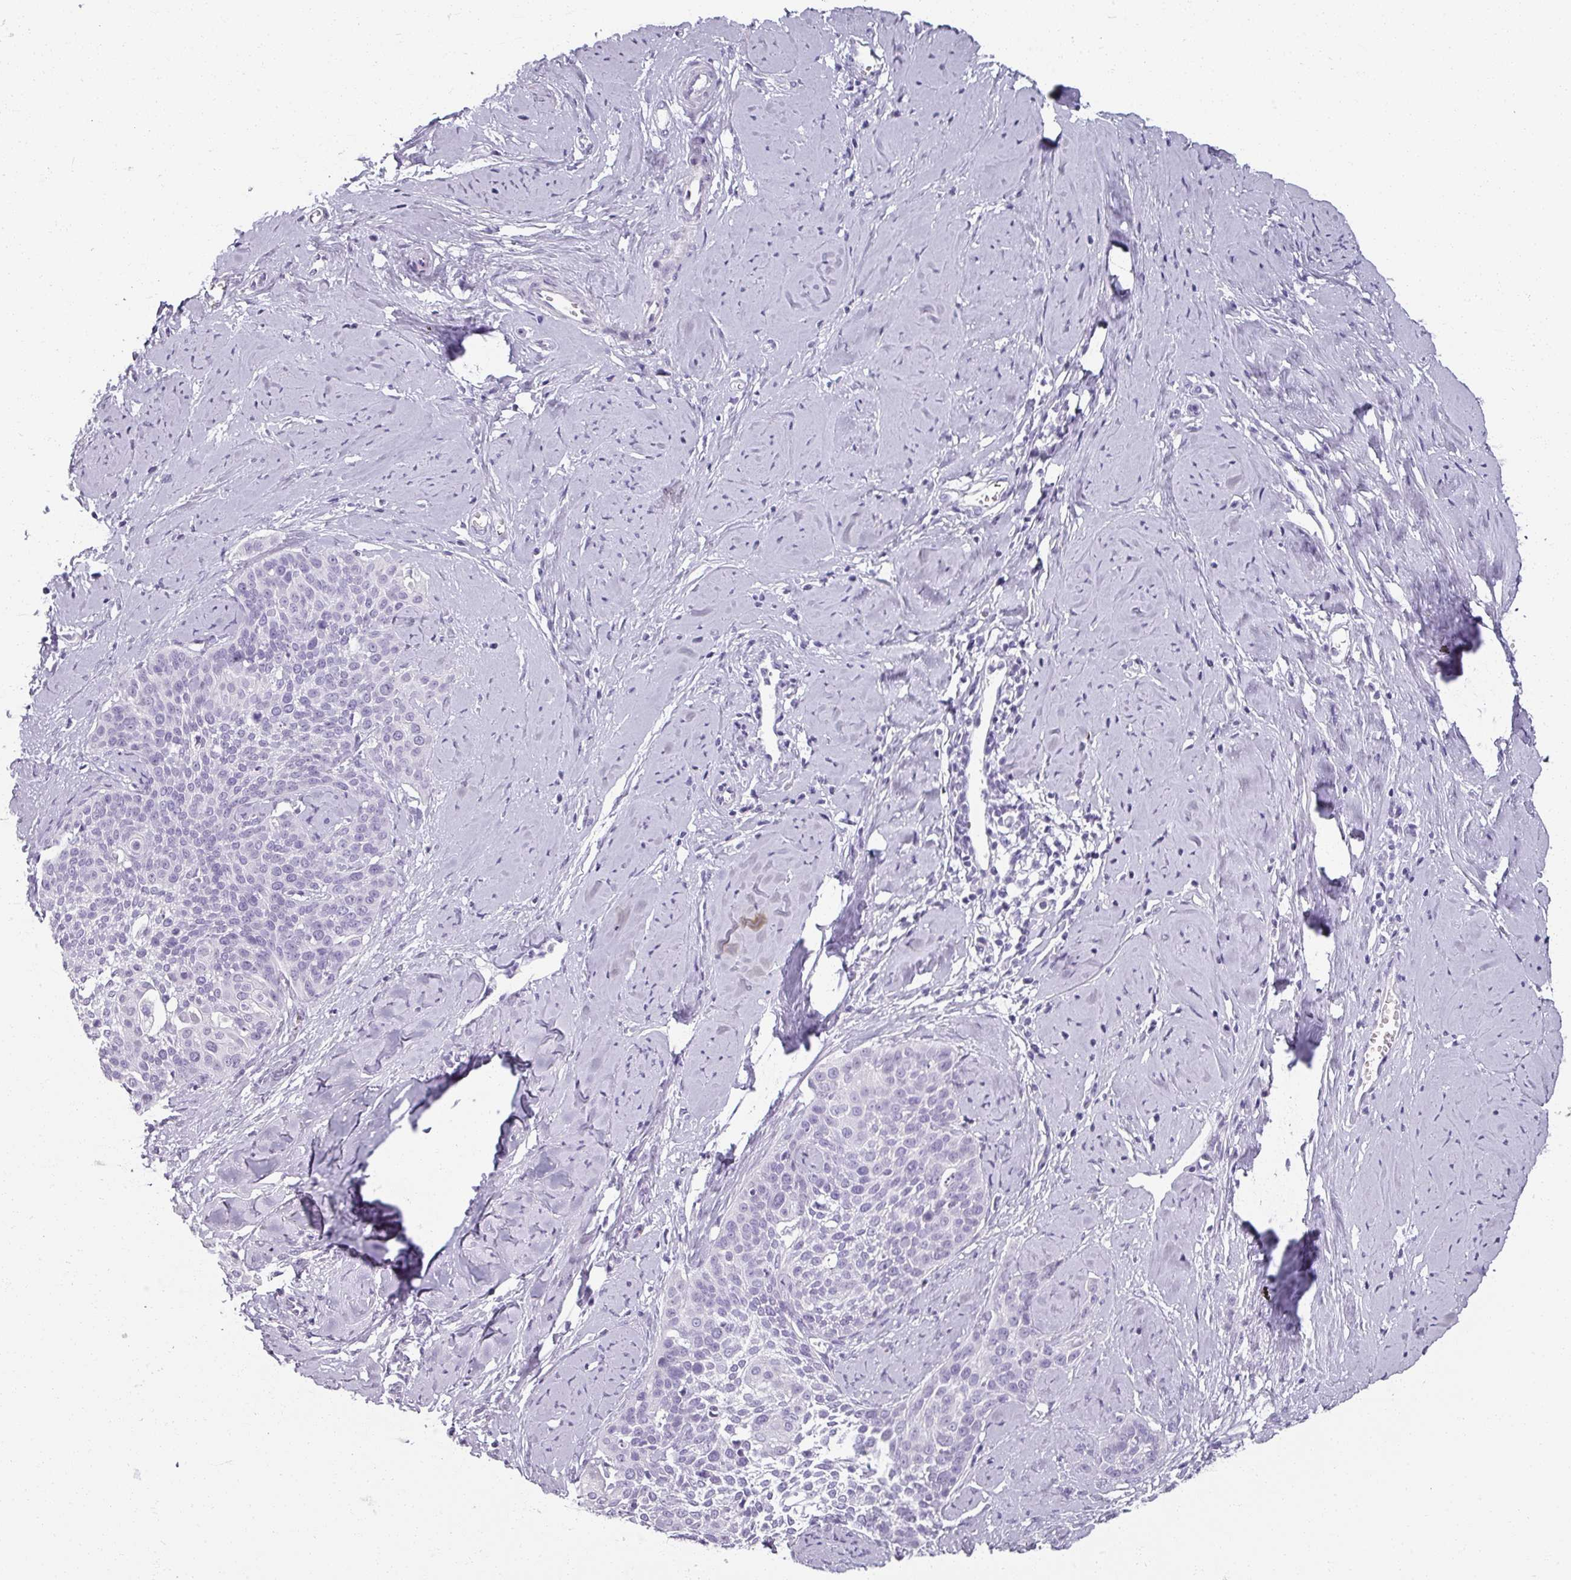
{"staining": {"intensity": "negative", "quantity": "none", "location": "none"}, "tissue": "cervical cancer", "cell_type": "Tumor cells", "image_type": "cancer", "snomed": [{"axis": "morphology", "description": "Squamous cell carcinoma, NOS"}, {"axis": "topography", "description": "Cervix"}], "caption": "Immunohistochemistry (IHC) of squamous cell carcinoma (cervical) demonstrates no positivity in tumor cells.", "gene": "REG3G", "patient": {"sex": "female", "age": 44}}